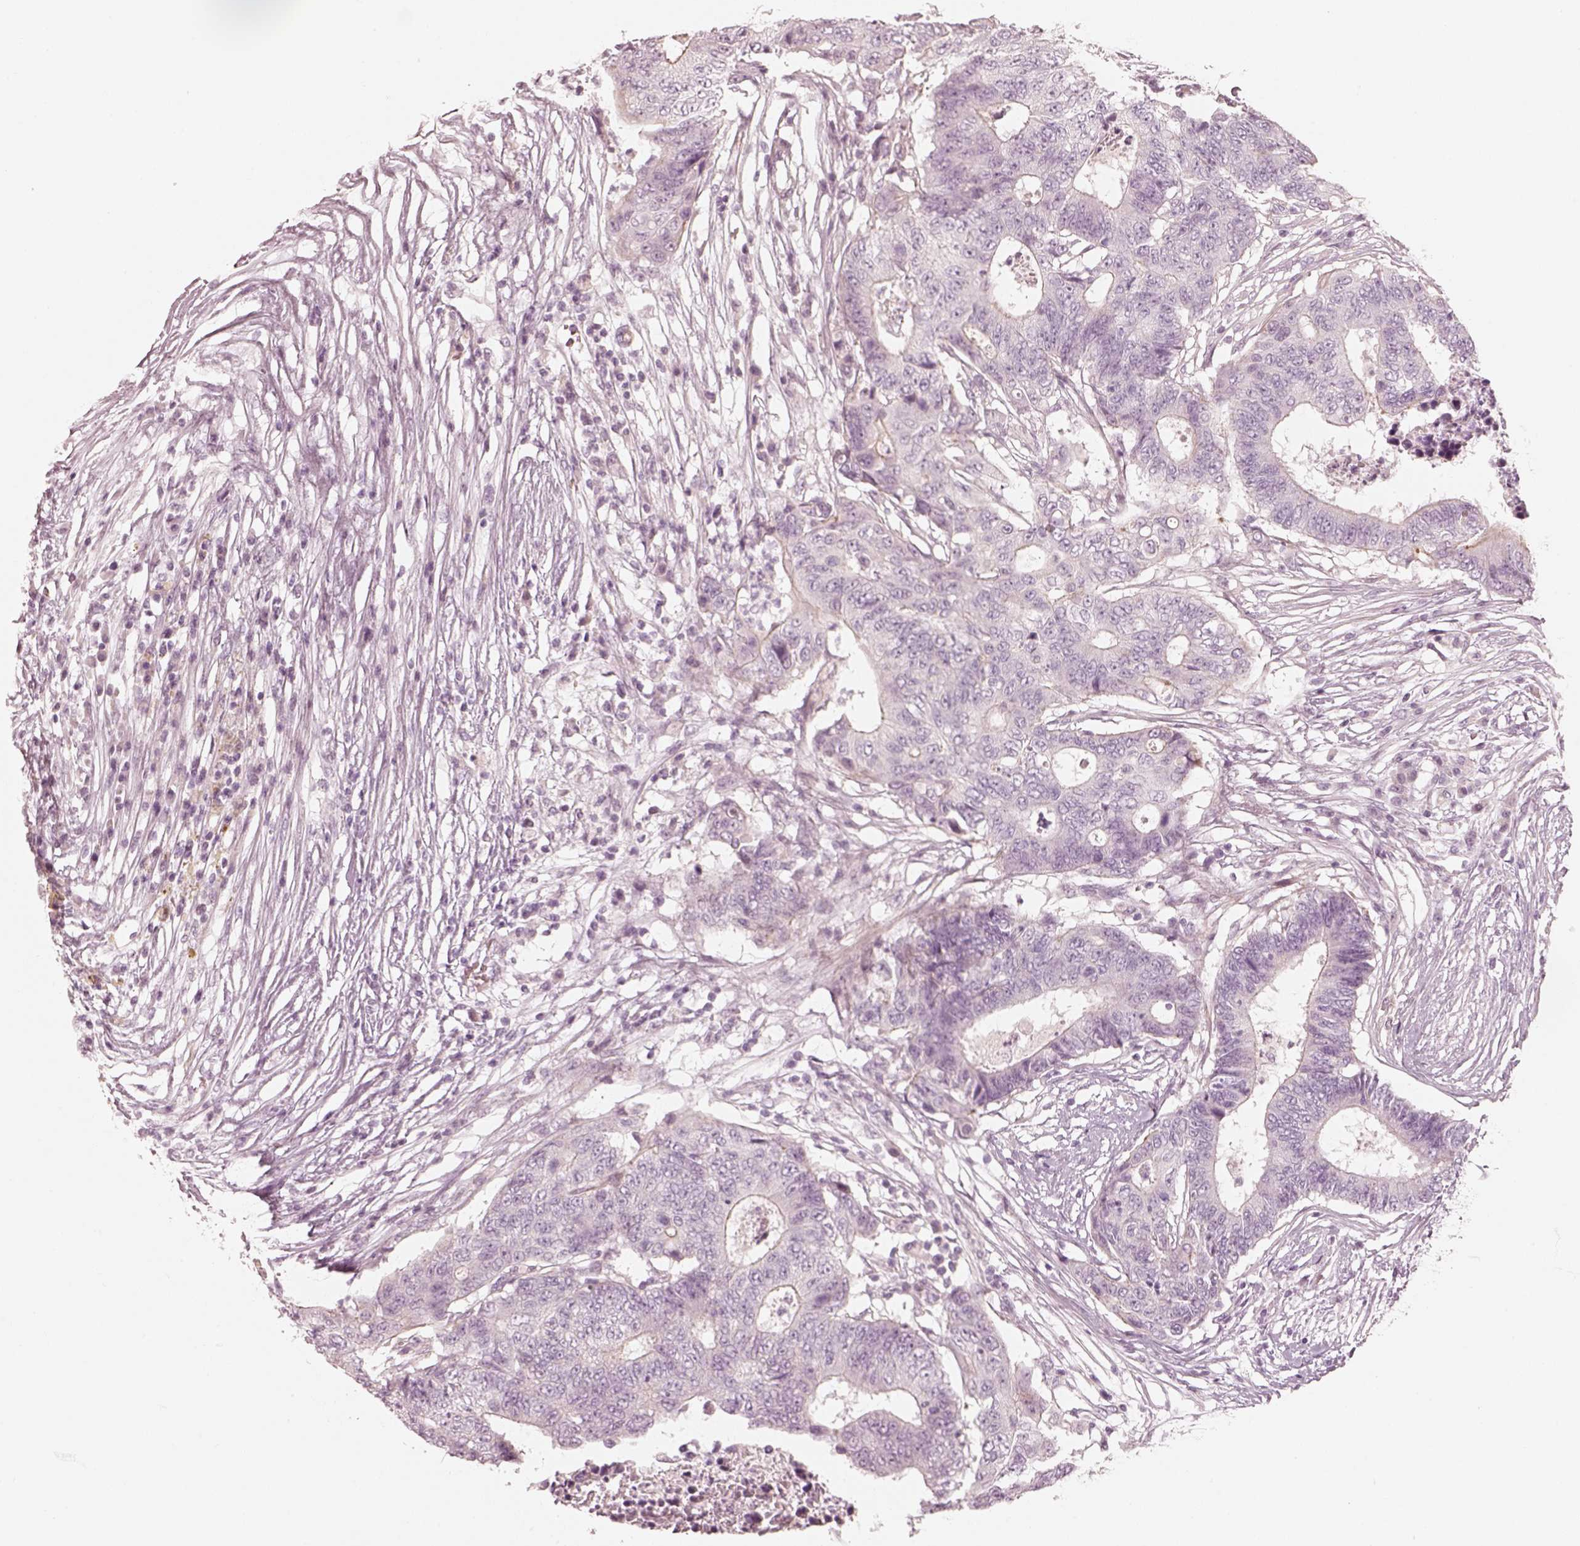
{"staining": {"intensity": "negative", "quantity": "none", "location": "none"}, "tissue": "colorectal cancer", "cell_type": "Tumor cells", "image_type": "cancer", "snomed": [{"axis": "morphology", "description": "Adenocarcinoma, NOS"}, {"axis": "topography", "description": "Colon"}], "caption": "Immunohistochemical staining of colorectal cancer (adenocarcinoma) shows no significant positivity in tumor cells.", "gene": "SPATA24", "patient": {"sex": "female", "age": 48}}